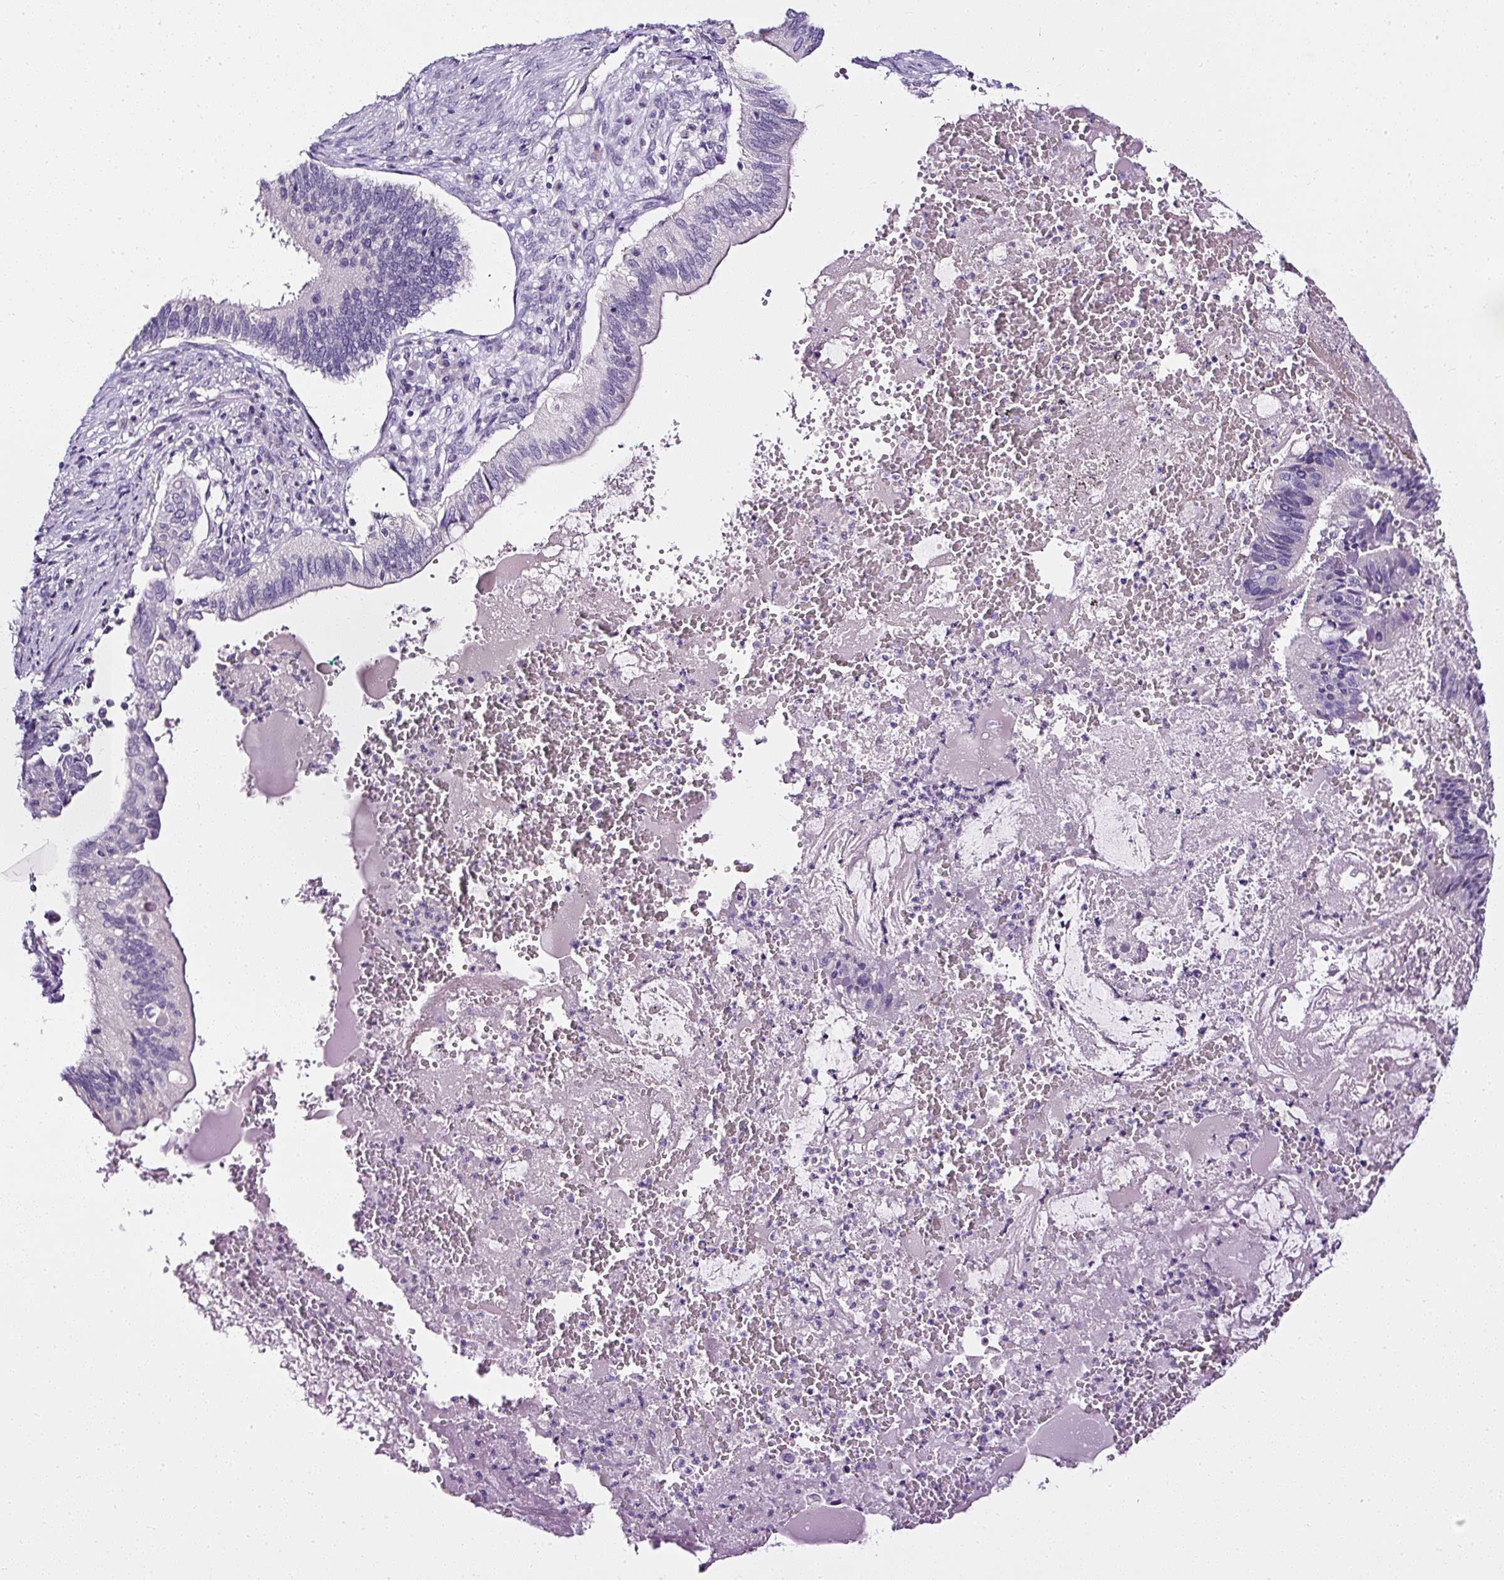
{"staining": {"intensity": "negative", "quantity": "none", "location": "none"}, "tissue": "cervical cancer", "cell_type": "Tumor cells", "image_type": "cancer", "snomed": [{"axis": "morphology", "description": "Adenocarcinoma, NOS"}, {"axis": "topography", "description": "Cervix"}], "caption": "The immunohistochemistry micrograph has no significant expression in tumor cells of cervical cancer tissue. (DAB immunohistochemistry (IHC) with hematoxylin counter stain).", "gene": "ATP2A1", "patient": {"sex": "female", "age": 42}}